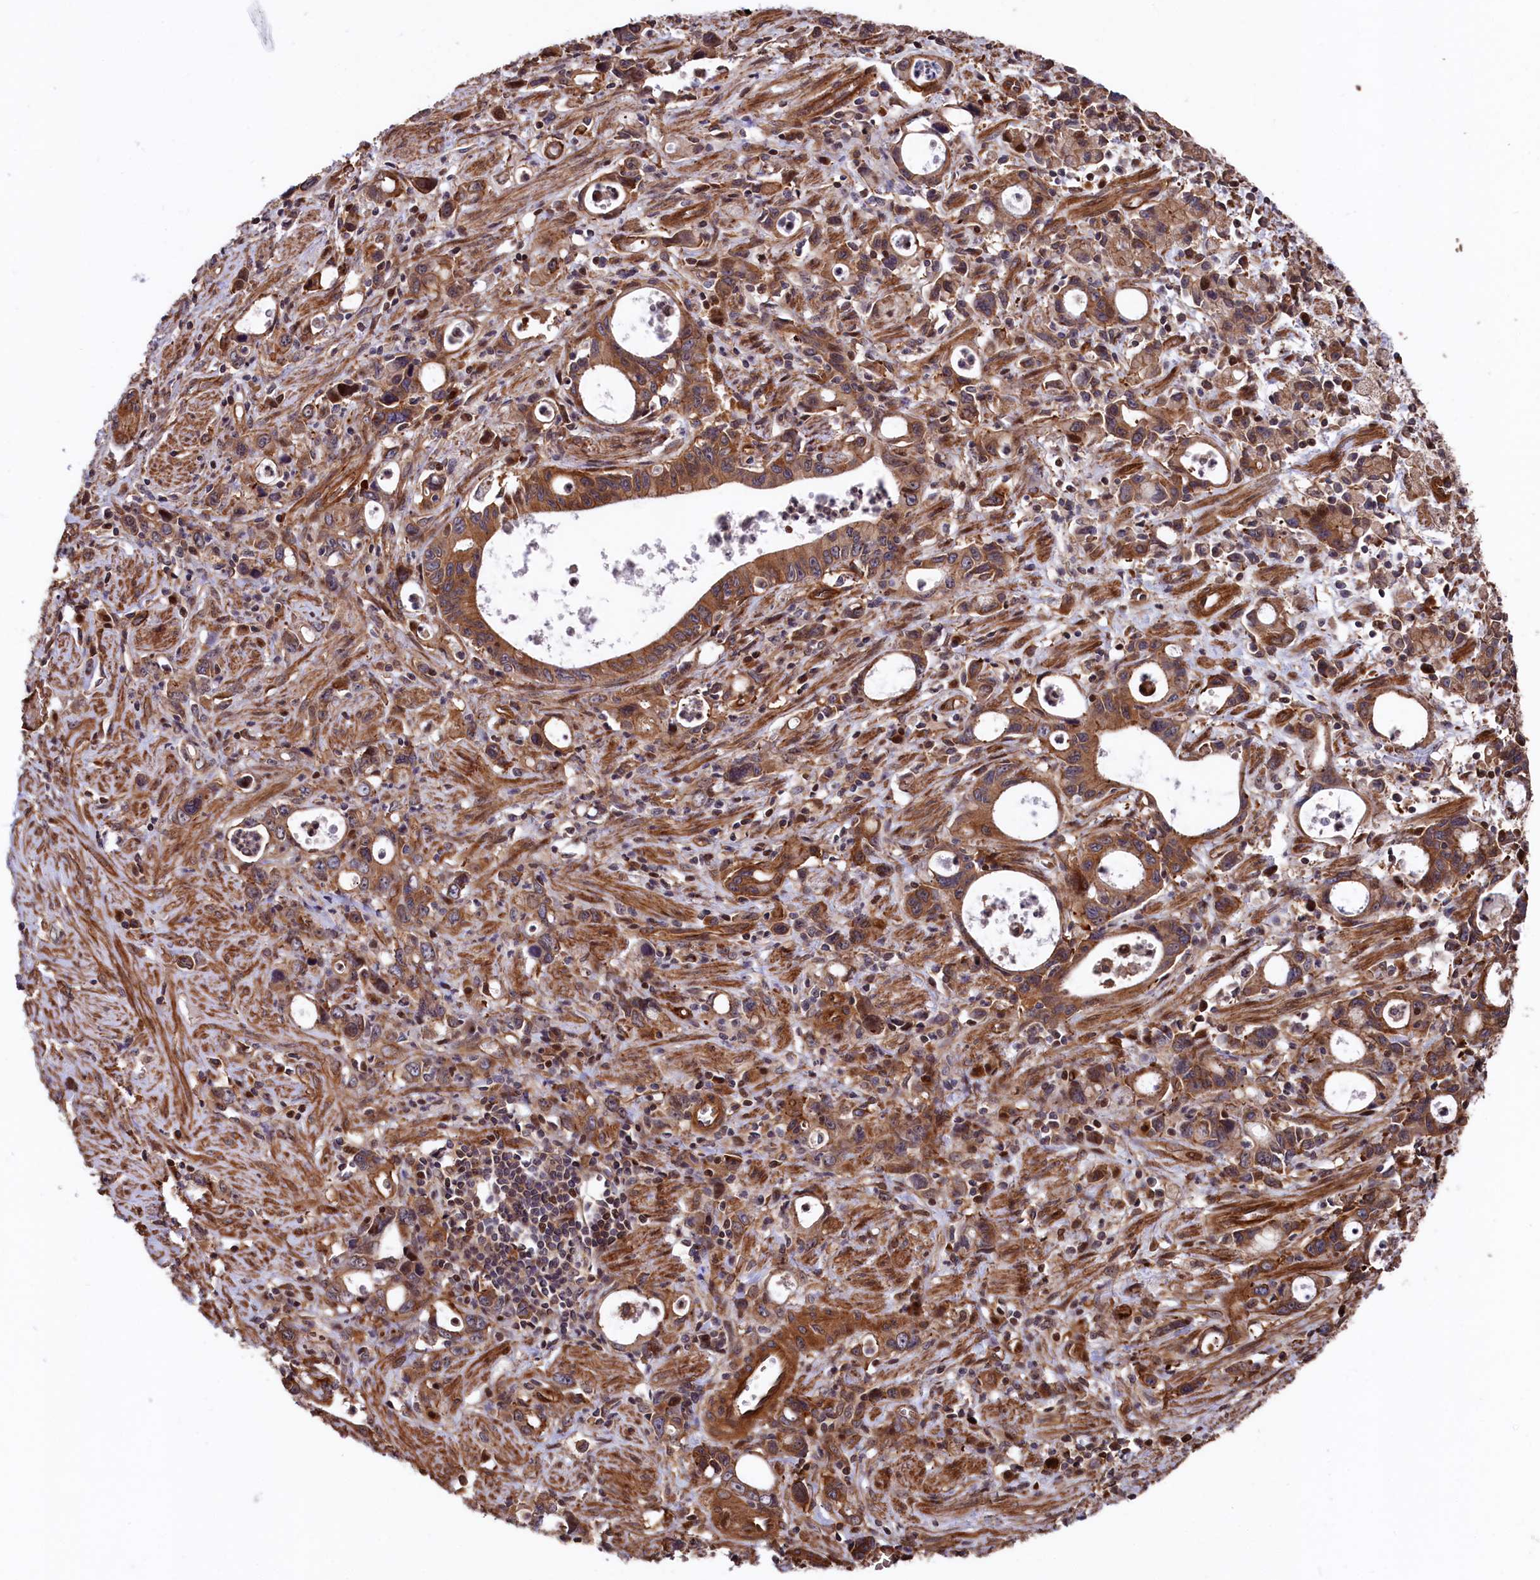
{"staining": {"intensity": "strong", "quantity": ">75%", "location": "cytoplasmic/membranous"}, "tissue": "stomach cancer", "cell_type": "Tumor cells", "image_type": "cancer", "snomed": [{"axis": "morphology", "description": "Adenocarcinoma, NOS"}, {"axis": "topography", "description": "Stomach, lower"}], "caption": "A brown stain highlights strong cytoplasmic/membranous expression of a protein in stomach cancer tumor cells. The protein of interest is shown in brown color, while the nuclei are stained blue.", "gene": "TNKS1BP1", "patient": {"sex": "female", "age": 43}}